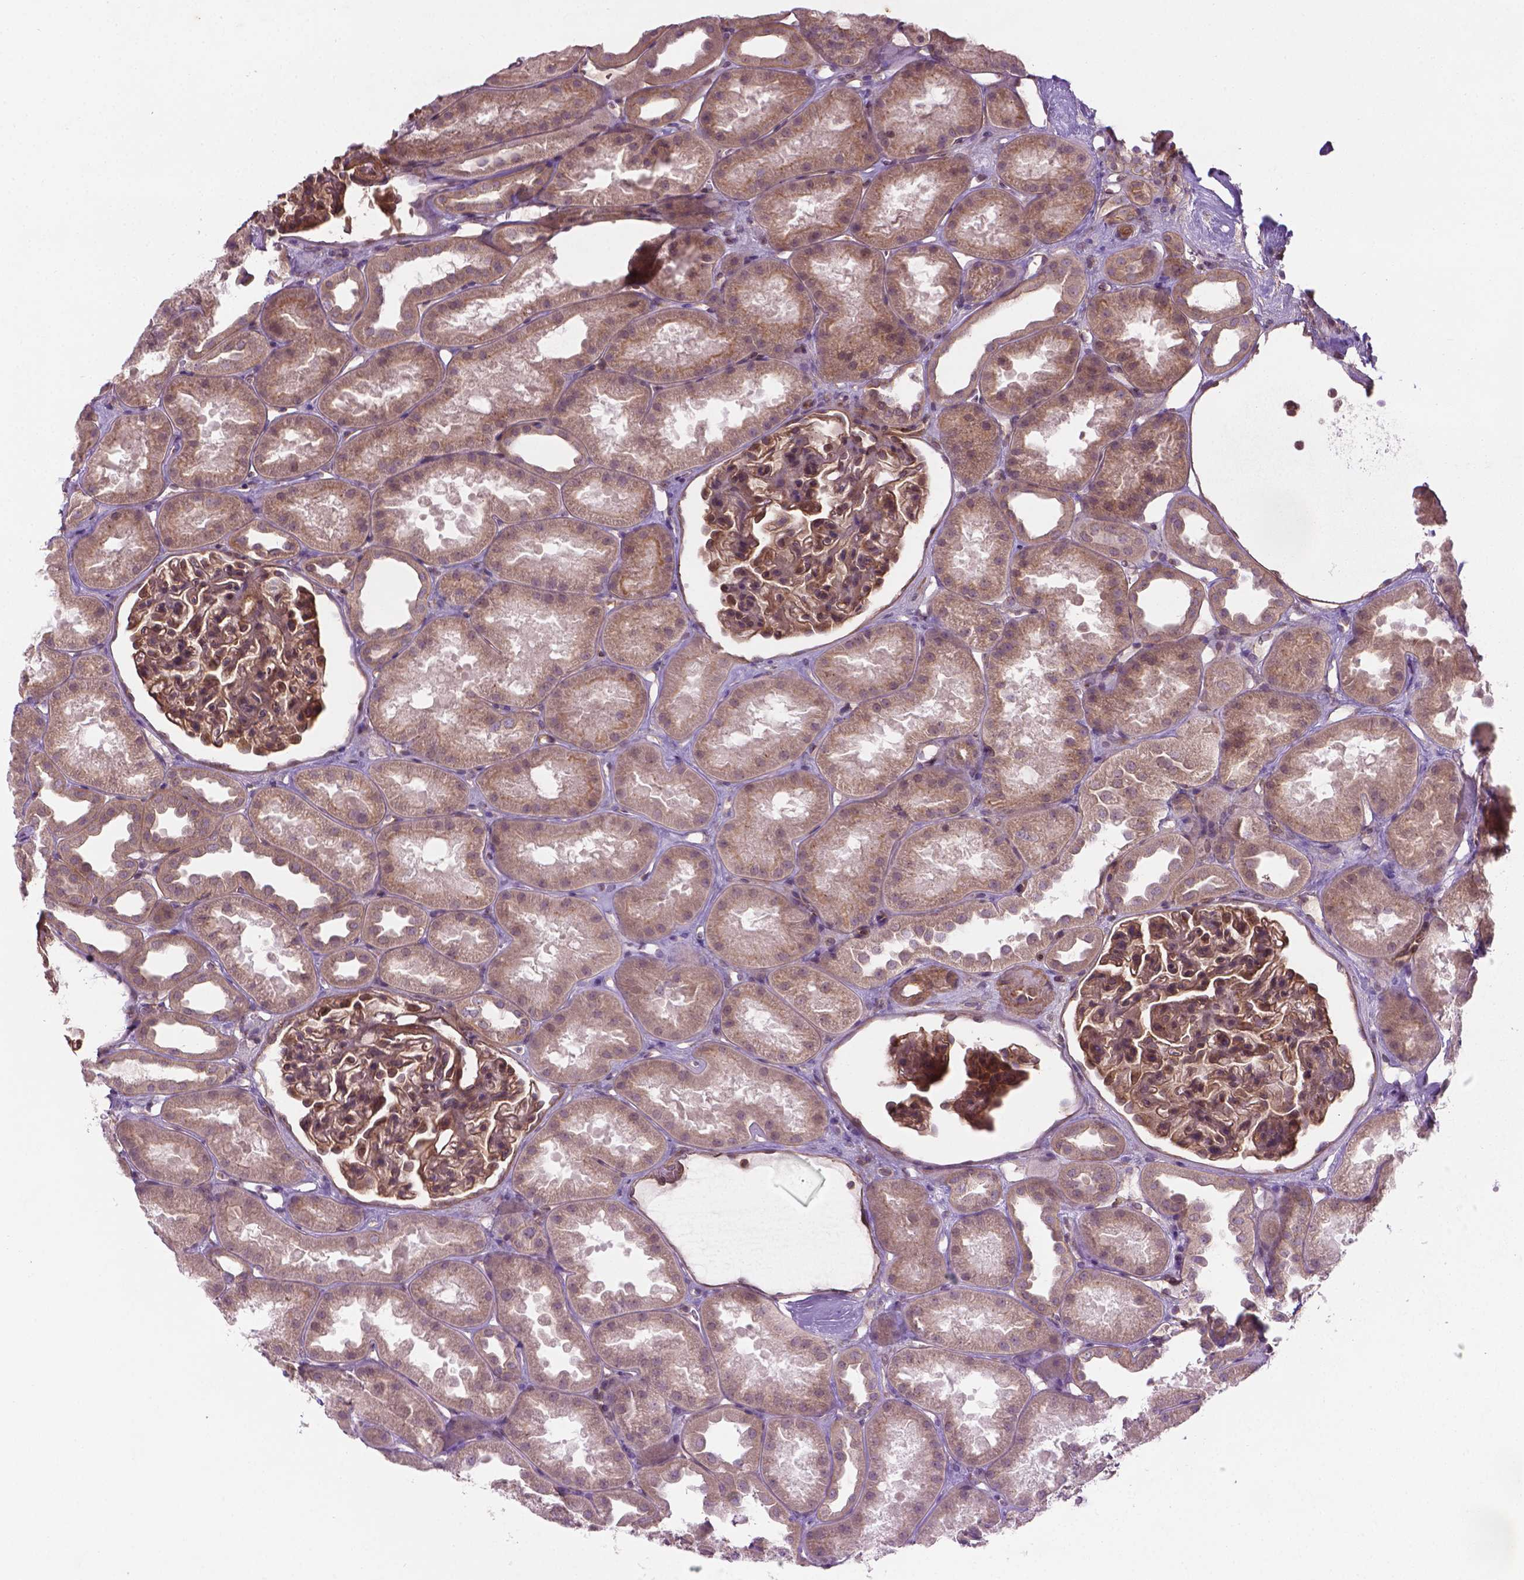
{"staining": {"intensity": "moderate", "quantity": ">75%", "location": "cytoplasmic/membranous,nuclear"}, "tissue": "kidney", "cell_type": "Cells in glomeruli", "image_type": "normal", "snomed": [{"axis": "morphology", "description": "Normal tissue, NOS"}, {"axis": "topography", "description": "Kidney"}], "caption": "Immunohistochemical staining of unremarkable kidney shows >75% levels of moderate cytoplasmic/membranous,nuclear protein expression in approximately >75% of cells in glomeruli.", "gene": "TCHP", "patient": {"sex": "male", "age": 61}}